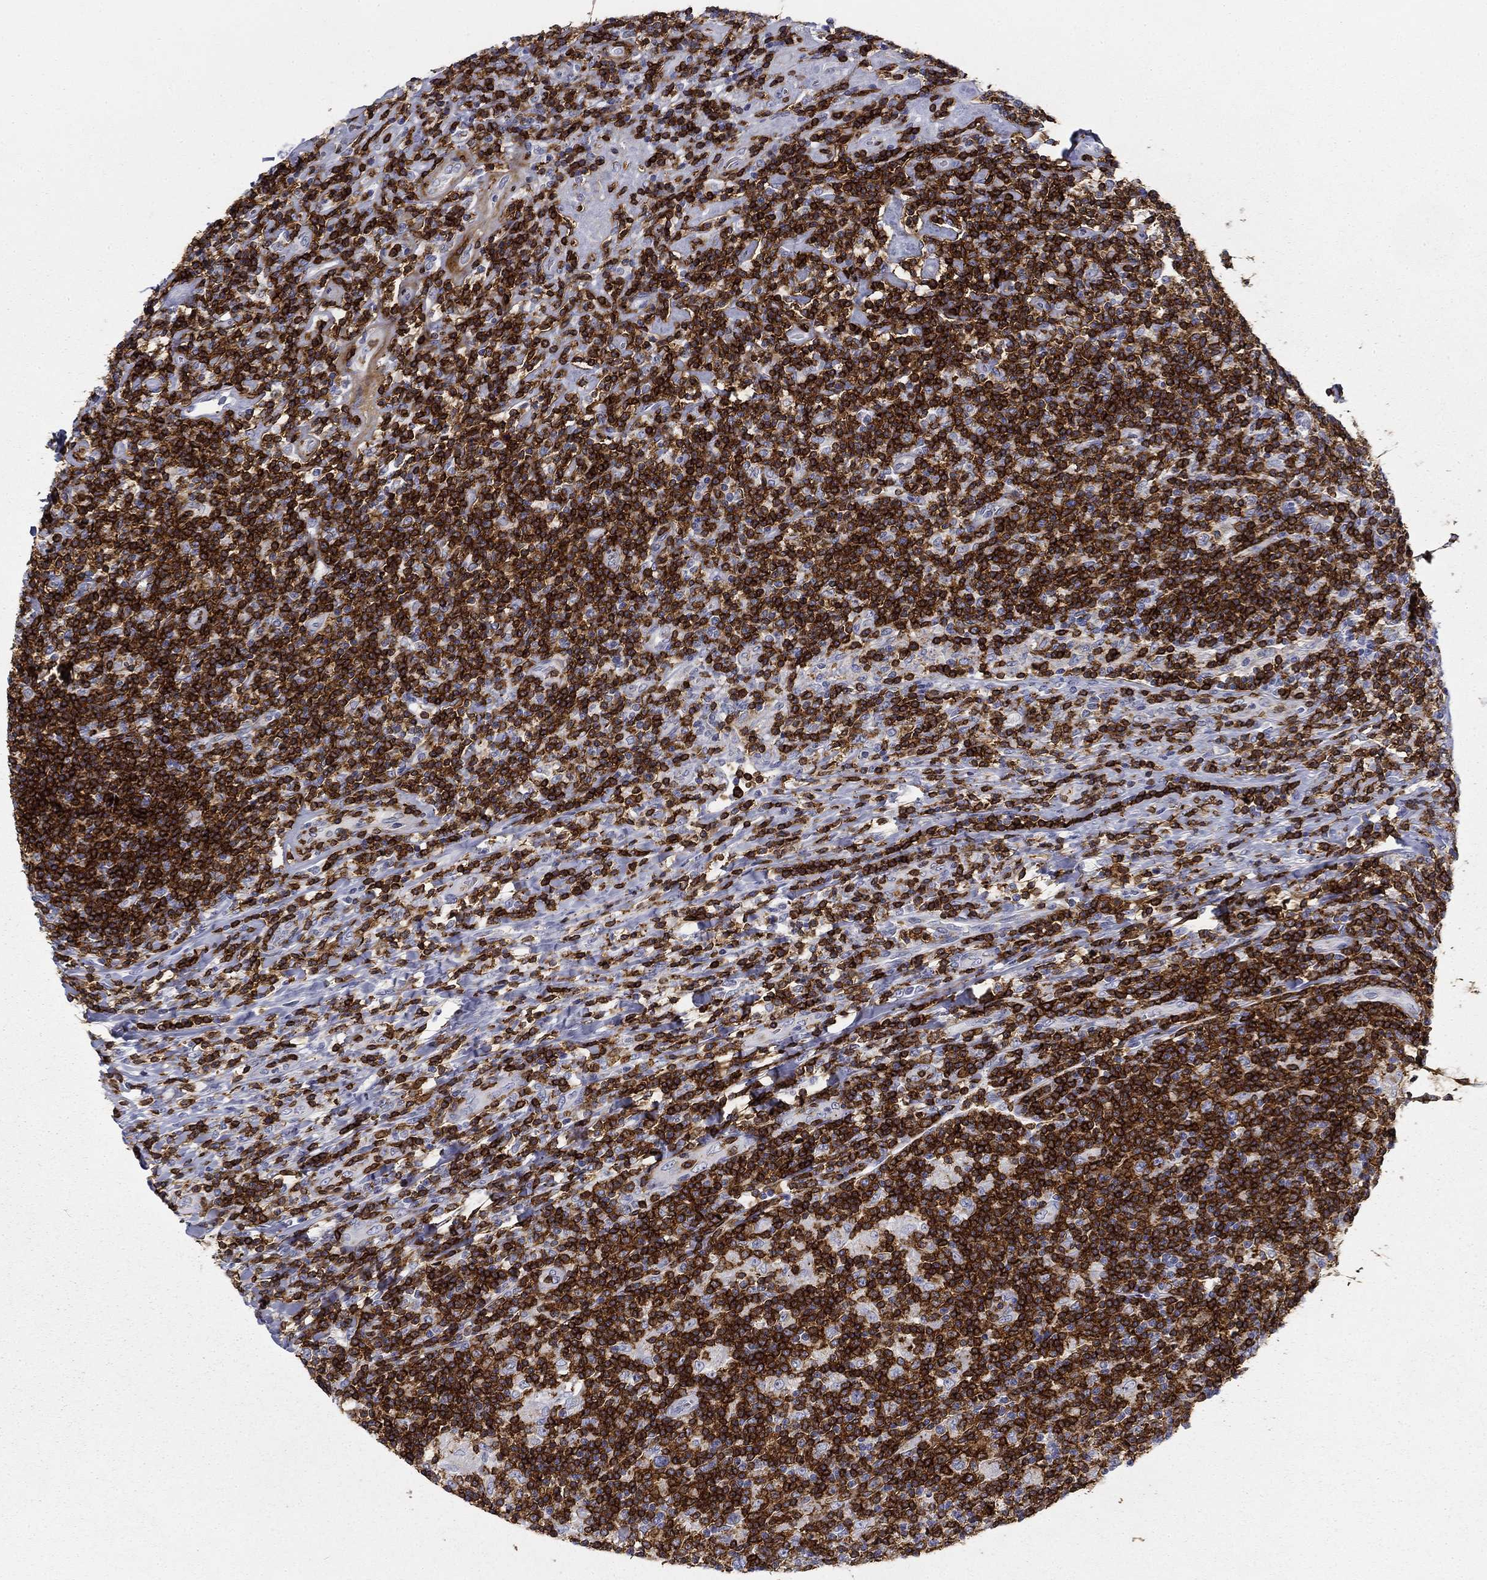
{"staining": {"intensity": "negative", "quantity": "none", "location": "none"}, "tissue": "lymphoma", "cell_type": "Tumor cells", "image_type": "cancer", "snomed": [{"axis": "morphology", "description": "Hodgkin's disease, NOS"}, {"axis": "topography", "description": "Lymph node"}], "caption": "Immunohistochemistry of human Hodgkin's disease shows no positivity in tumor cells.", "gene": "TRAT1", "patient": {"sex": "male", "age": 40}}